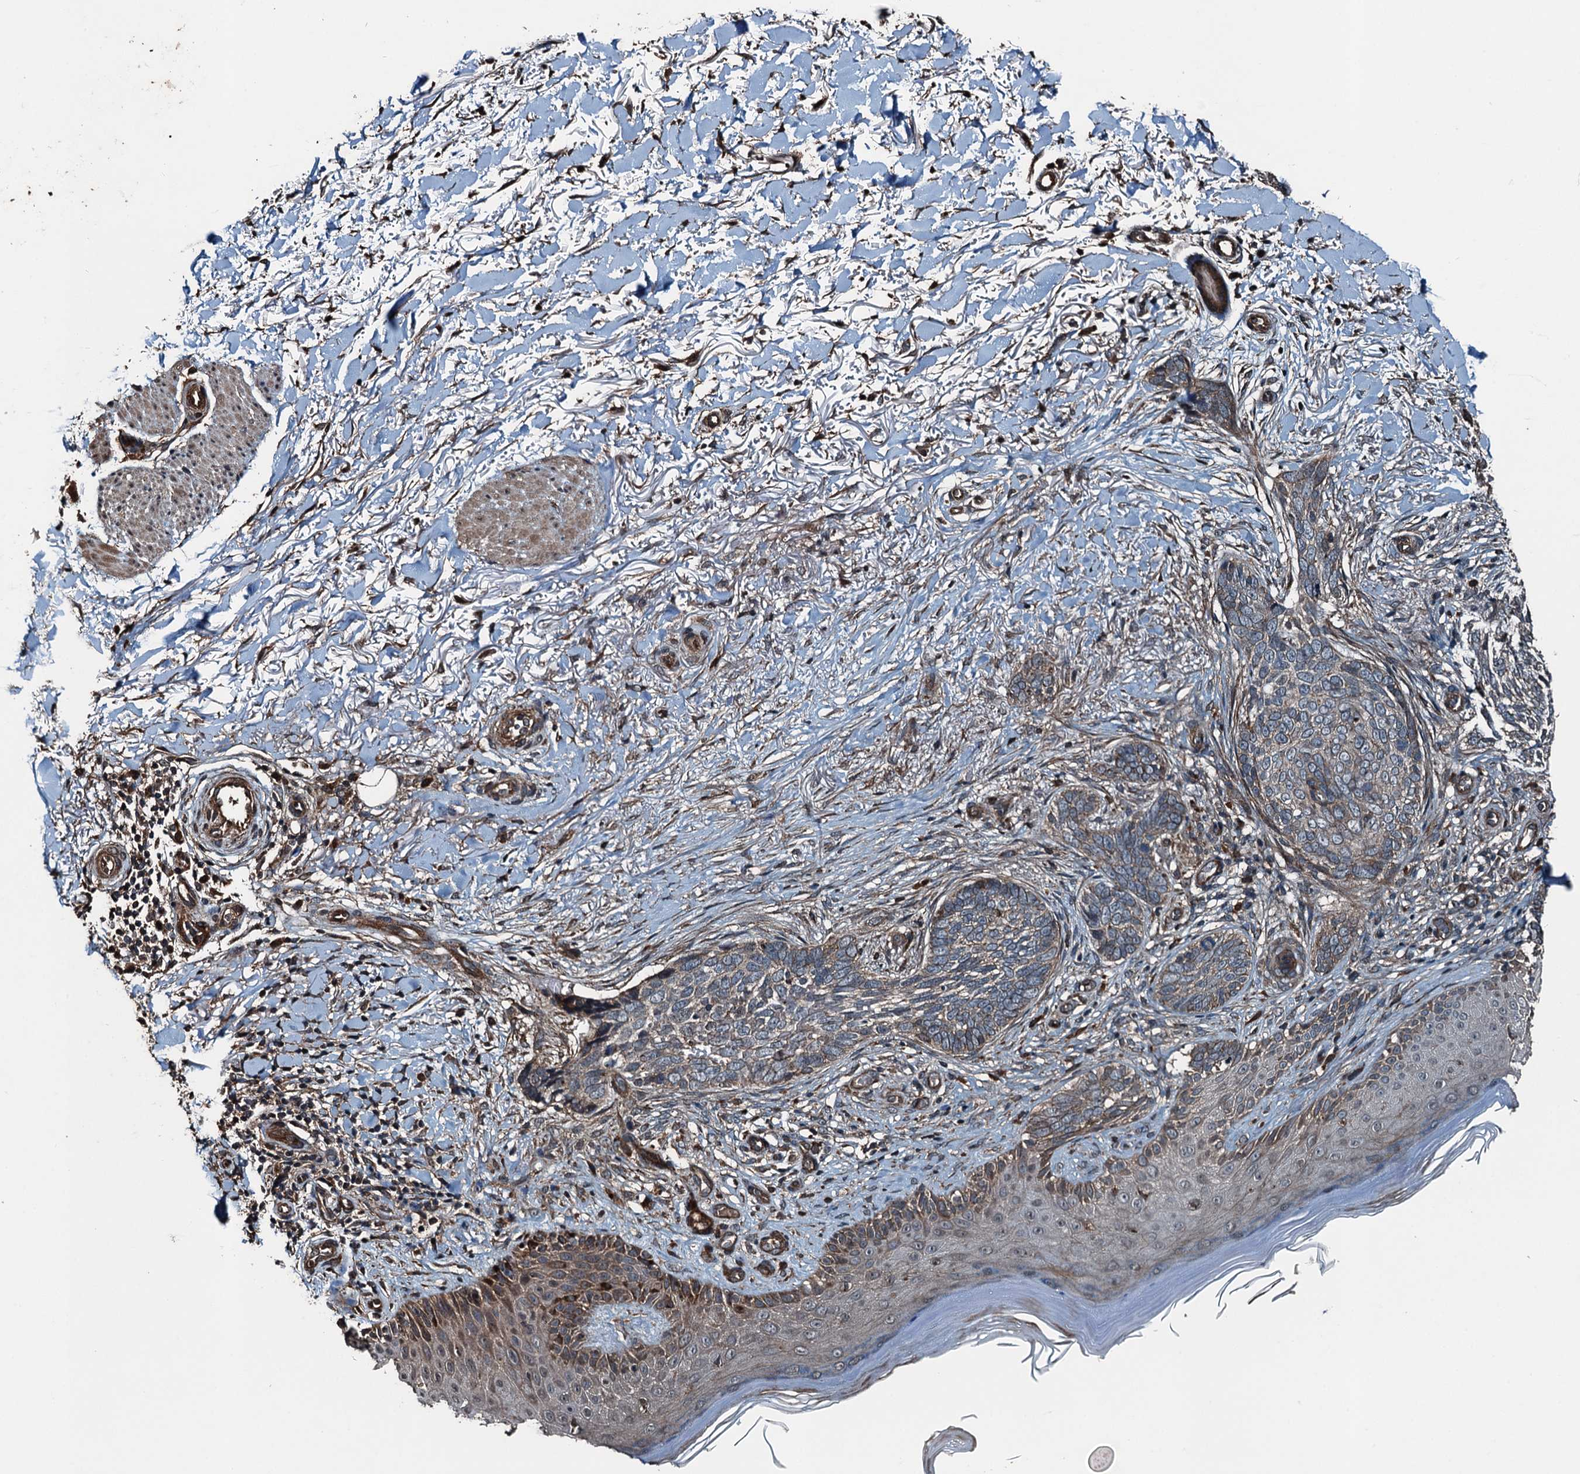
{"staining": {"intensity": "weak", "quantity": "<25%", "location": "cytoplasmic/membranous"}, "tissue": "skin cancer", "cell_type": "Tumor cells", "image_type": "cancer", "snomed": [{"axis": "morphology", "description": "Normal tissue, NOS"}, {"axis": "morphology", "description": "Basal cell carcinoma"}, {"axis": "topography", "description": "Skin"}], "caption": "An image of human skin cancer is negative for staining in tumor cells.", "gene": "TCTN1", "patient": {"sex": "female", "age": 67}}